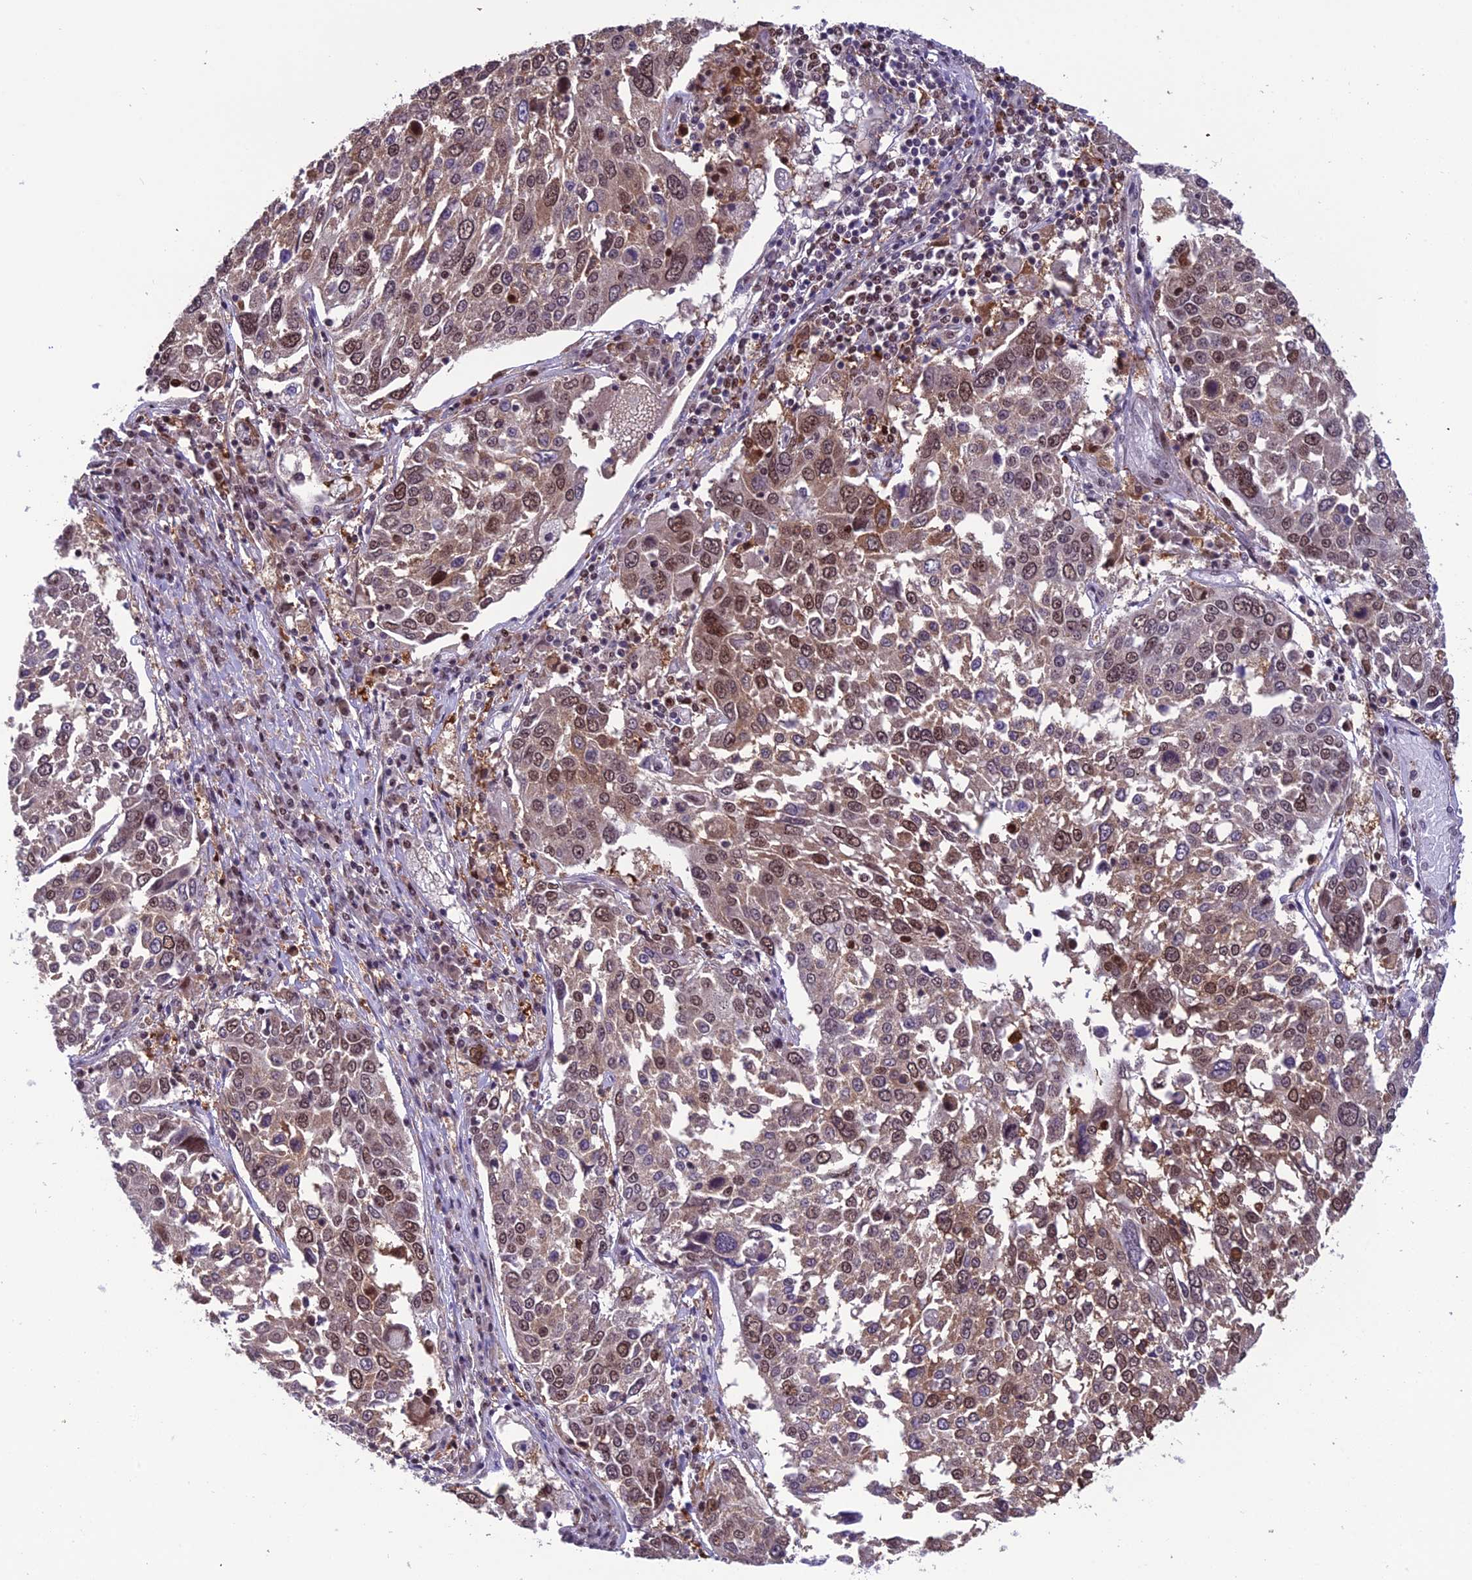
{"staining": {"intensity": "moderate", "quantity": ">75%", "location": "cytoplasmic/membranous,nuclear"}, "tissue": "lung cancer", "cell_type": "Tumor cells", "image_type": "cancer", "snomed": [{"axis": "morphology", "description": "Squamous cell carcinoma, NOS"}, {"axis": "topography", "description": "Lung"}], "caption": "Squamous cell carcinoma (lung) stained for a protein shows moderate cytoplasmic/membranous and nuclear positivity in tumor cells. Using DAB (brown) and hematoxylin (blue) stains, captured at high magnification using brightfield microscopy.", "gene": "MIS12", "patient": {"sex": "male", "age": 65}}